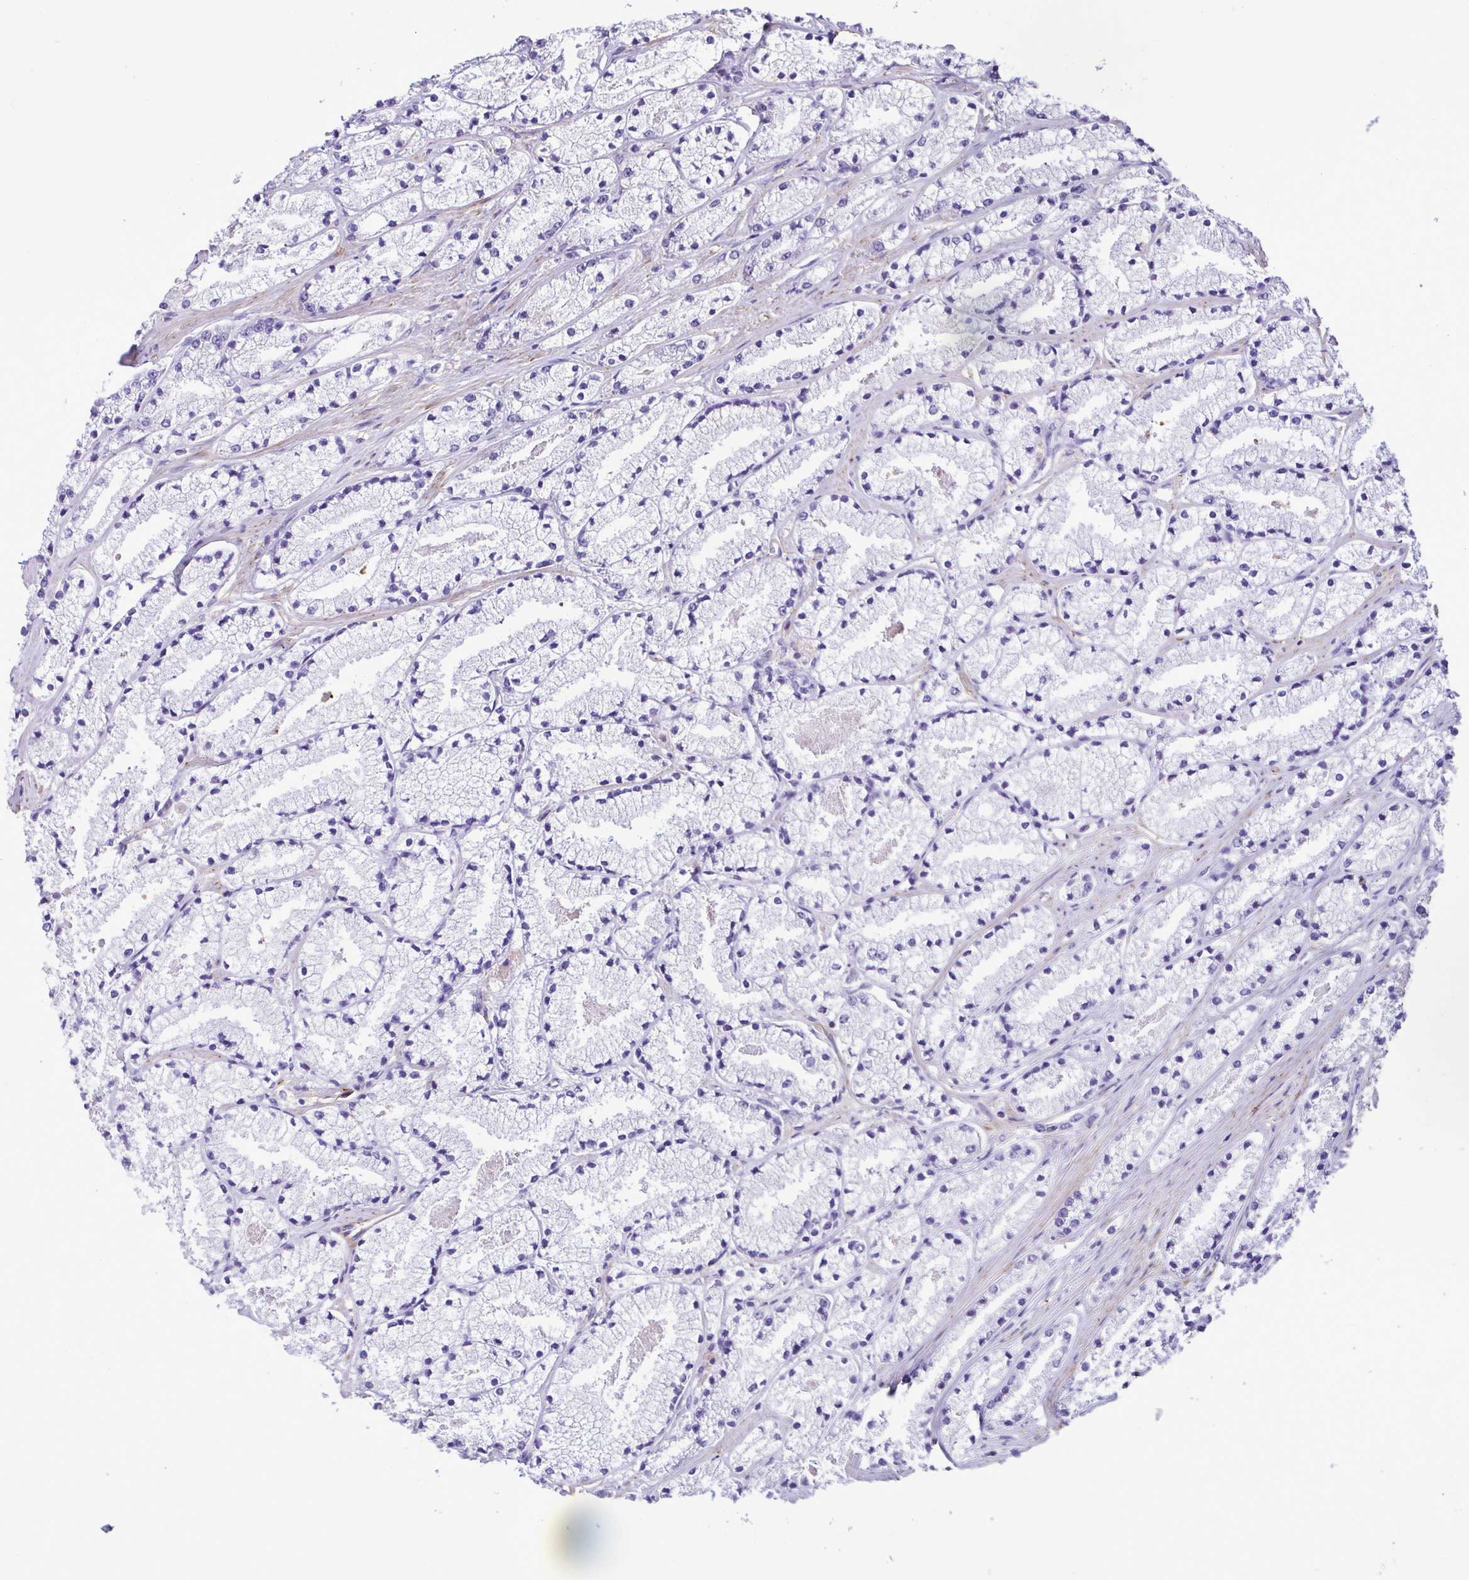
{"staining": {"intensity": "negative", "quantity": "none", "location": "none"}, "tissue": "prostate cancer", "cell_type": "Tumor cells", "image_type": "cancer", "snomed": [{"axis": "morphology", "description": "Adenocarcinoma, High grade"}, {"axis": "topography", "description": "Prostate"}], "caption": "High power microscopy image of an immunohistochemistry micrograph of prostate cancer (adenocarcinoma (high-grade)), revealing no significant expression in tumor cells. (DAB (3,3'-diaminobenzidine) immunohistochemistry (IHC) with hematoxylin counter stain).", "gene": "PLA2G4E", "patient": {"sex": "male", "age": 63}}